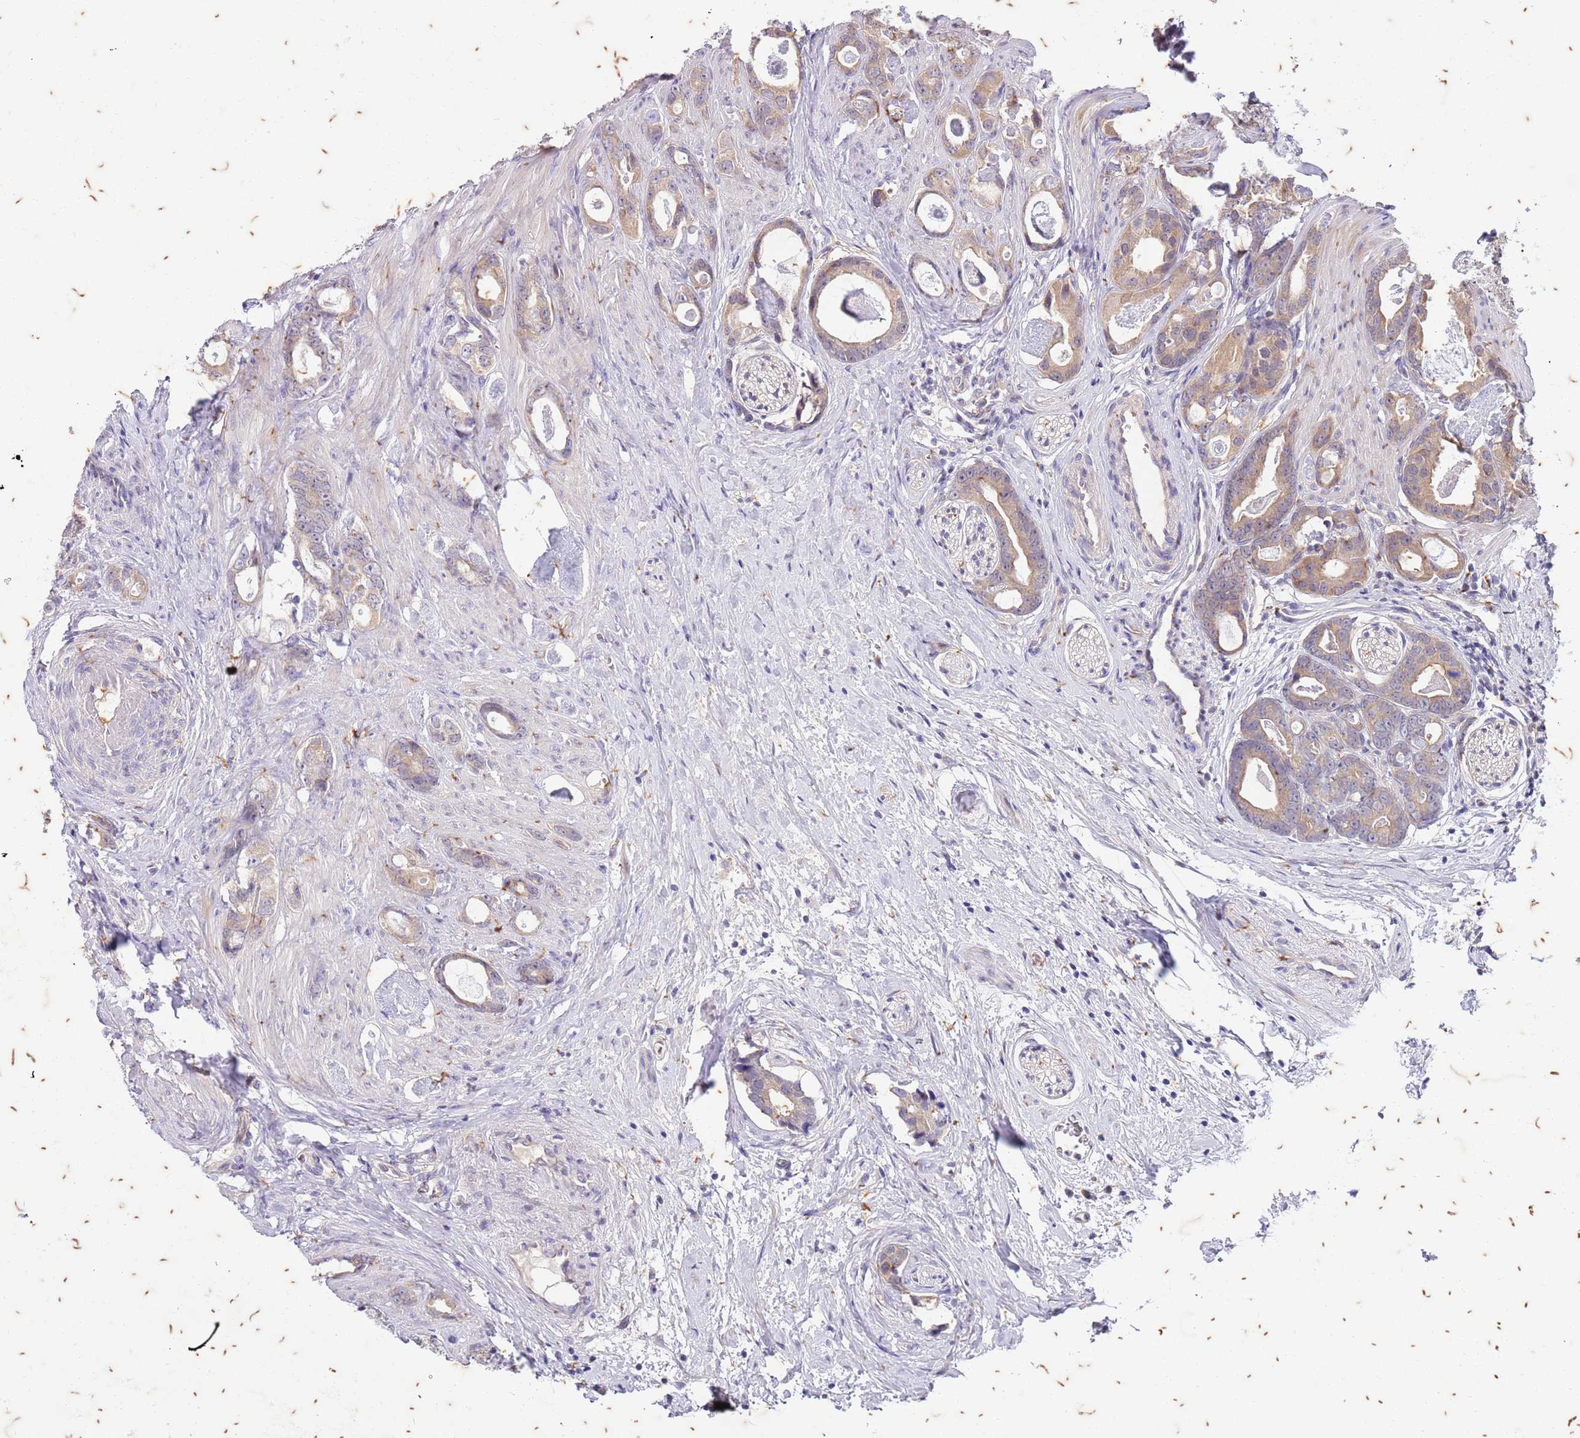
{"staining": {"intensity": "weak", "quantity": "25%-75%", "location": "cytoplasmic/membranous"}, "tissue": "prostate cancer", "cell_type": "Tumor cells", "image_type": "cancer", "snomed": [{"axis": "morphology", "description": "Adenocarcinoma, Low grade"}, {"axis": "topography", "description": "Prostate"}], "caption": "Immunohistochemical staining of human prostate cancer (low-grade adenocarcinoma) displays low levels of weak cytoplasmic/membranous staining in about 25%-75% of tumor cells. (Stains: DAB in brown, nuclei in blue, Microscopy: brightfield microscopy at high magnification).", "gene": "RAPGEF3", "patient": {"sex": "male", "age": 63}}